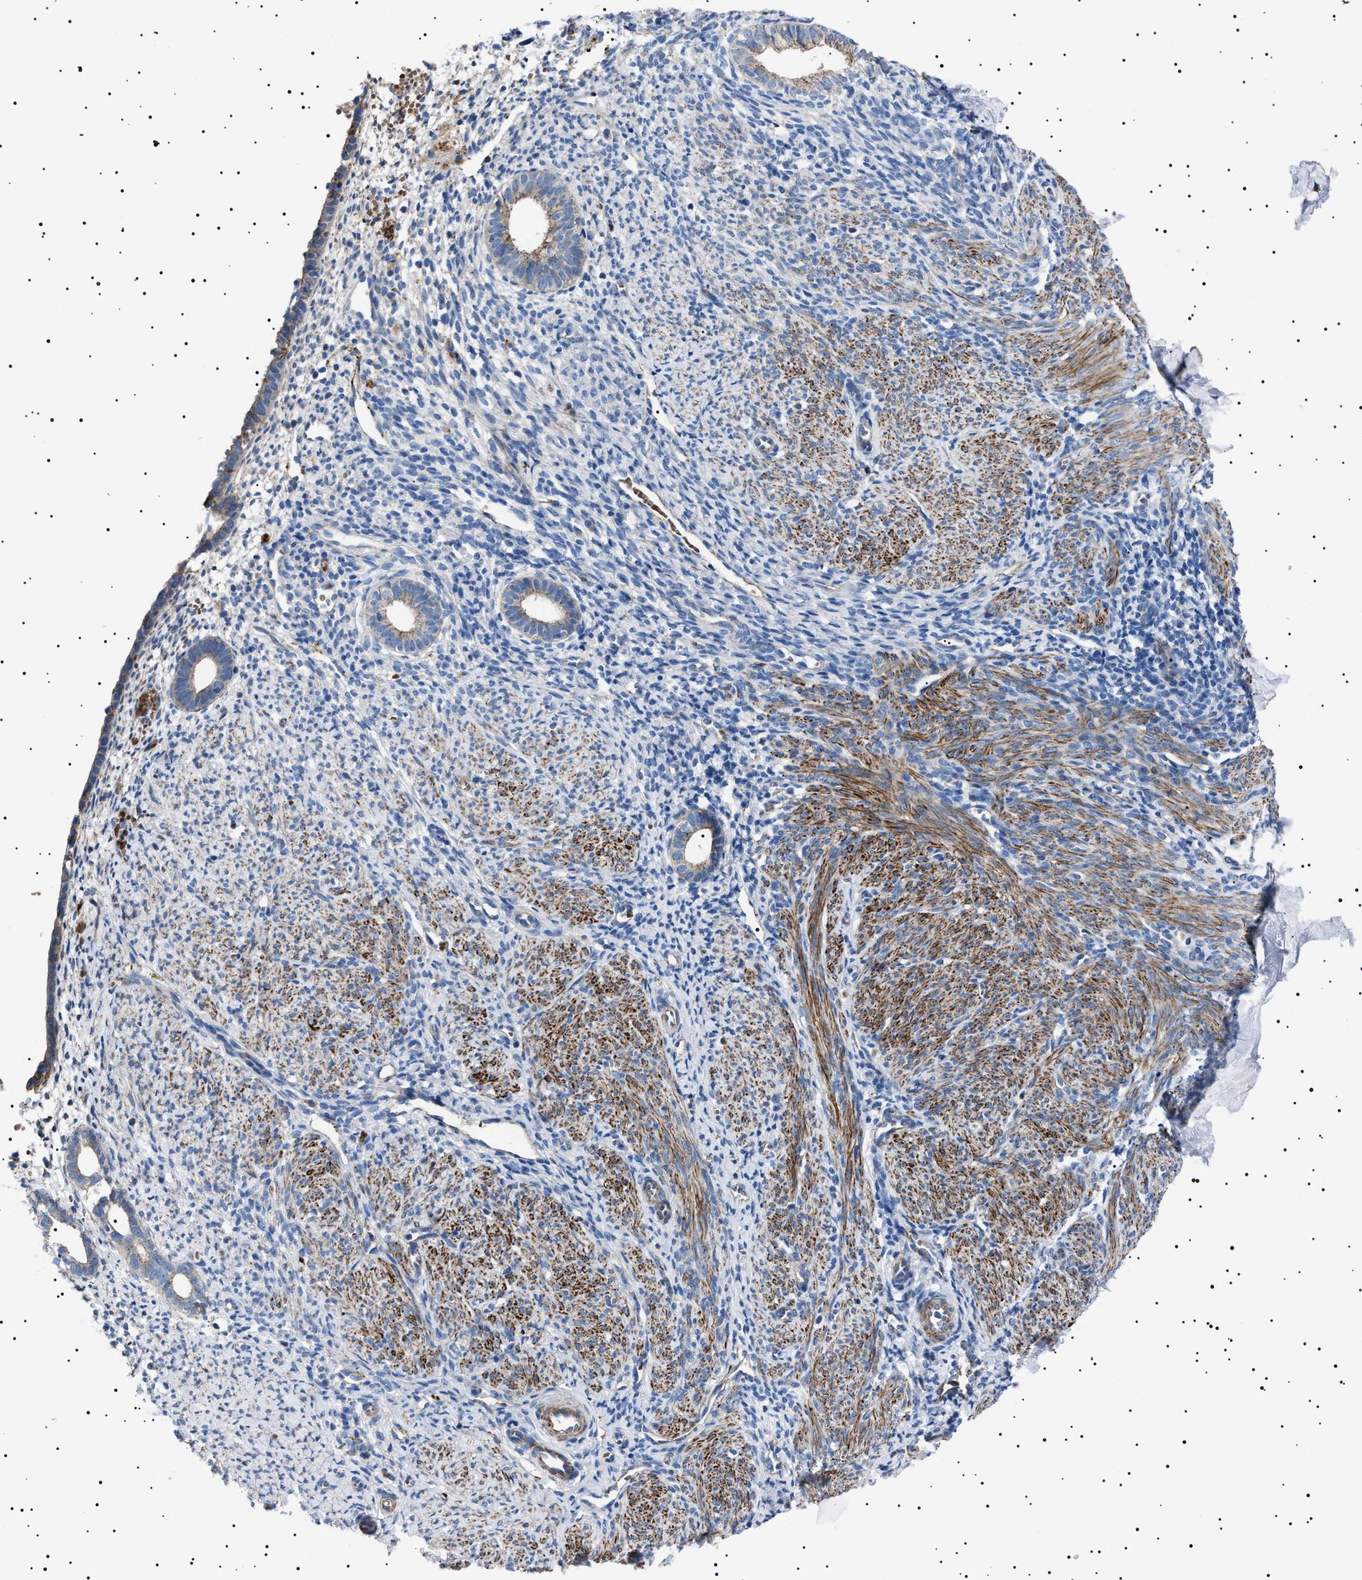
{"staining": {"intensity": "negative", "quantity": "none", "location": "none"}, "tissue": "endometrium", "cell_type": "Cells in endometrial stroma", "image_type": "normal", "snomed": [{"axis": "morphology", "description": "Normal tissue, NOS"}, {"axis": "morphology", "description": "Adenocarcinoma, NOS"}, {"axis": "topography", "description": "Endometrium"}], "caption": "Immunohistochemical staining of benign endometrium shows no significant positivity in cells in endometrial stroma. The staining was performed using DAB (3,3'-diaminobenzidine) to visualize the protein expression in brown, while the nuclei were stained in blue with hematoxylin (Magnification: 20x).", "gene": "NEU1", "patient": {"sex": "female", "age": 57}}